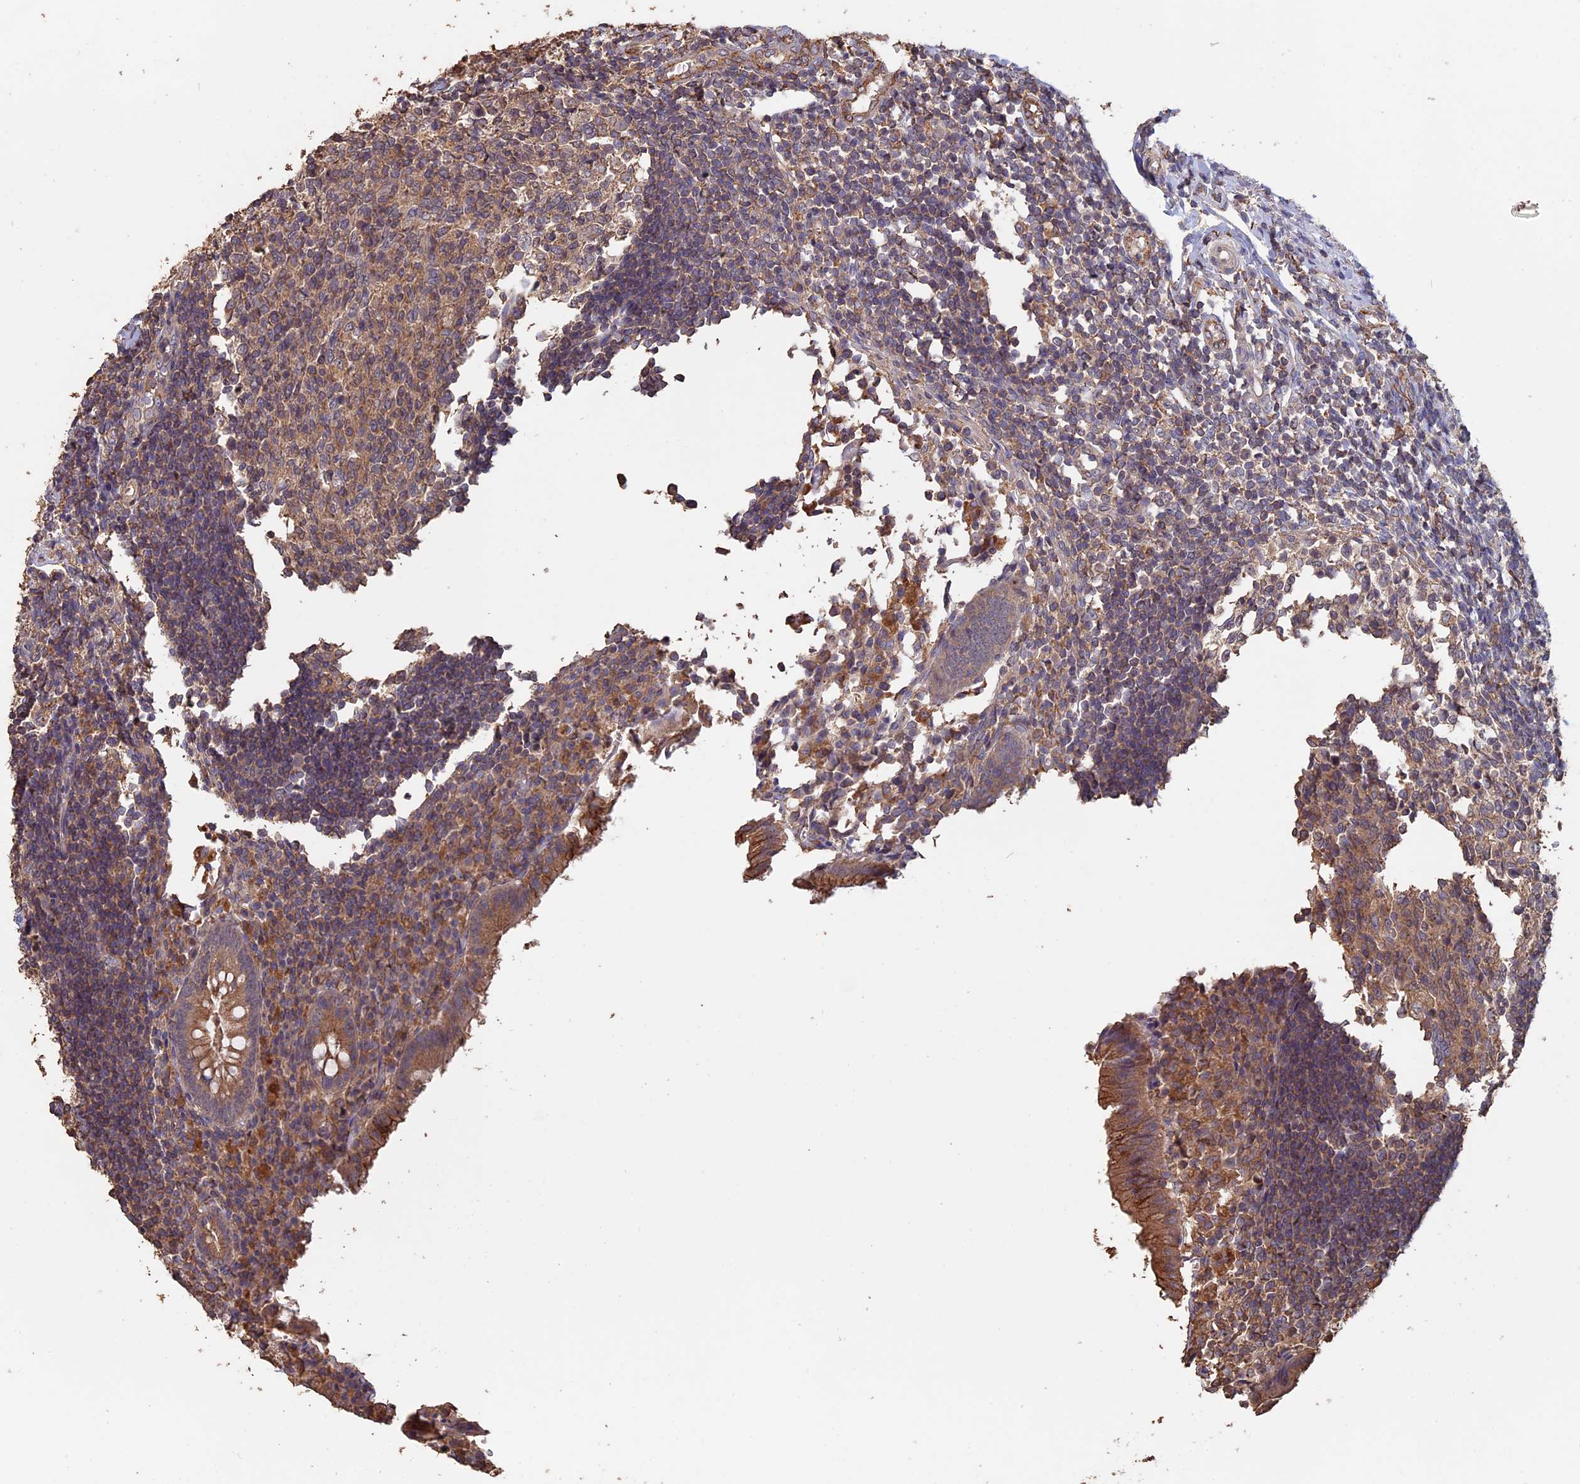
{"staining": {"intensity": "moderate", "quantity": ">75%", "location": "cytoplasmic/membranous"}, "tissue": "appendix", "cell_type": "Glandular cells", "image_type": "normal", "snomed": [{"axis": "morphology", "description": "Normal tissue, NOS"}, {"axis": "topography", "description": "Appendix"}], "caption": "Immunohistochemistry (IHC) of unremarkable appendix displays medium levels of moderate cytoplasmic/membranous positivity in about >75% of glandular cells.", "gene": "PIGQ", "patient": {"sex": "female", "age": 17}}